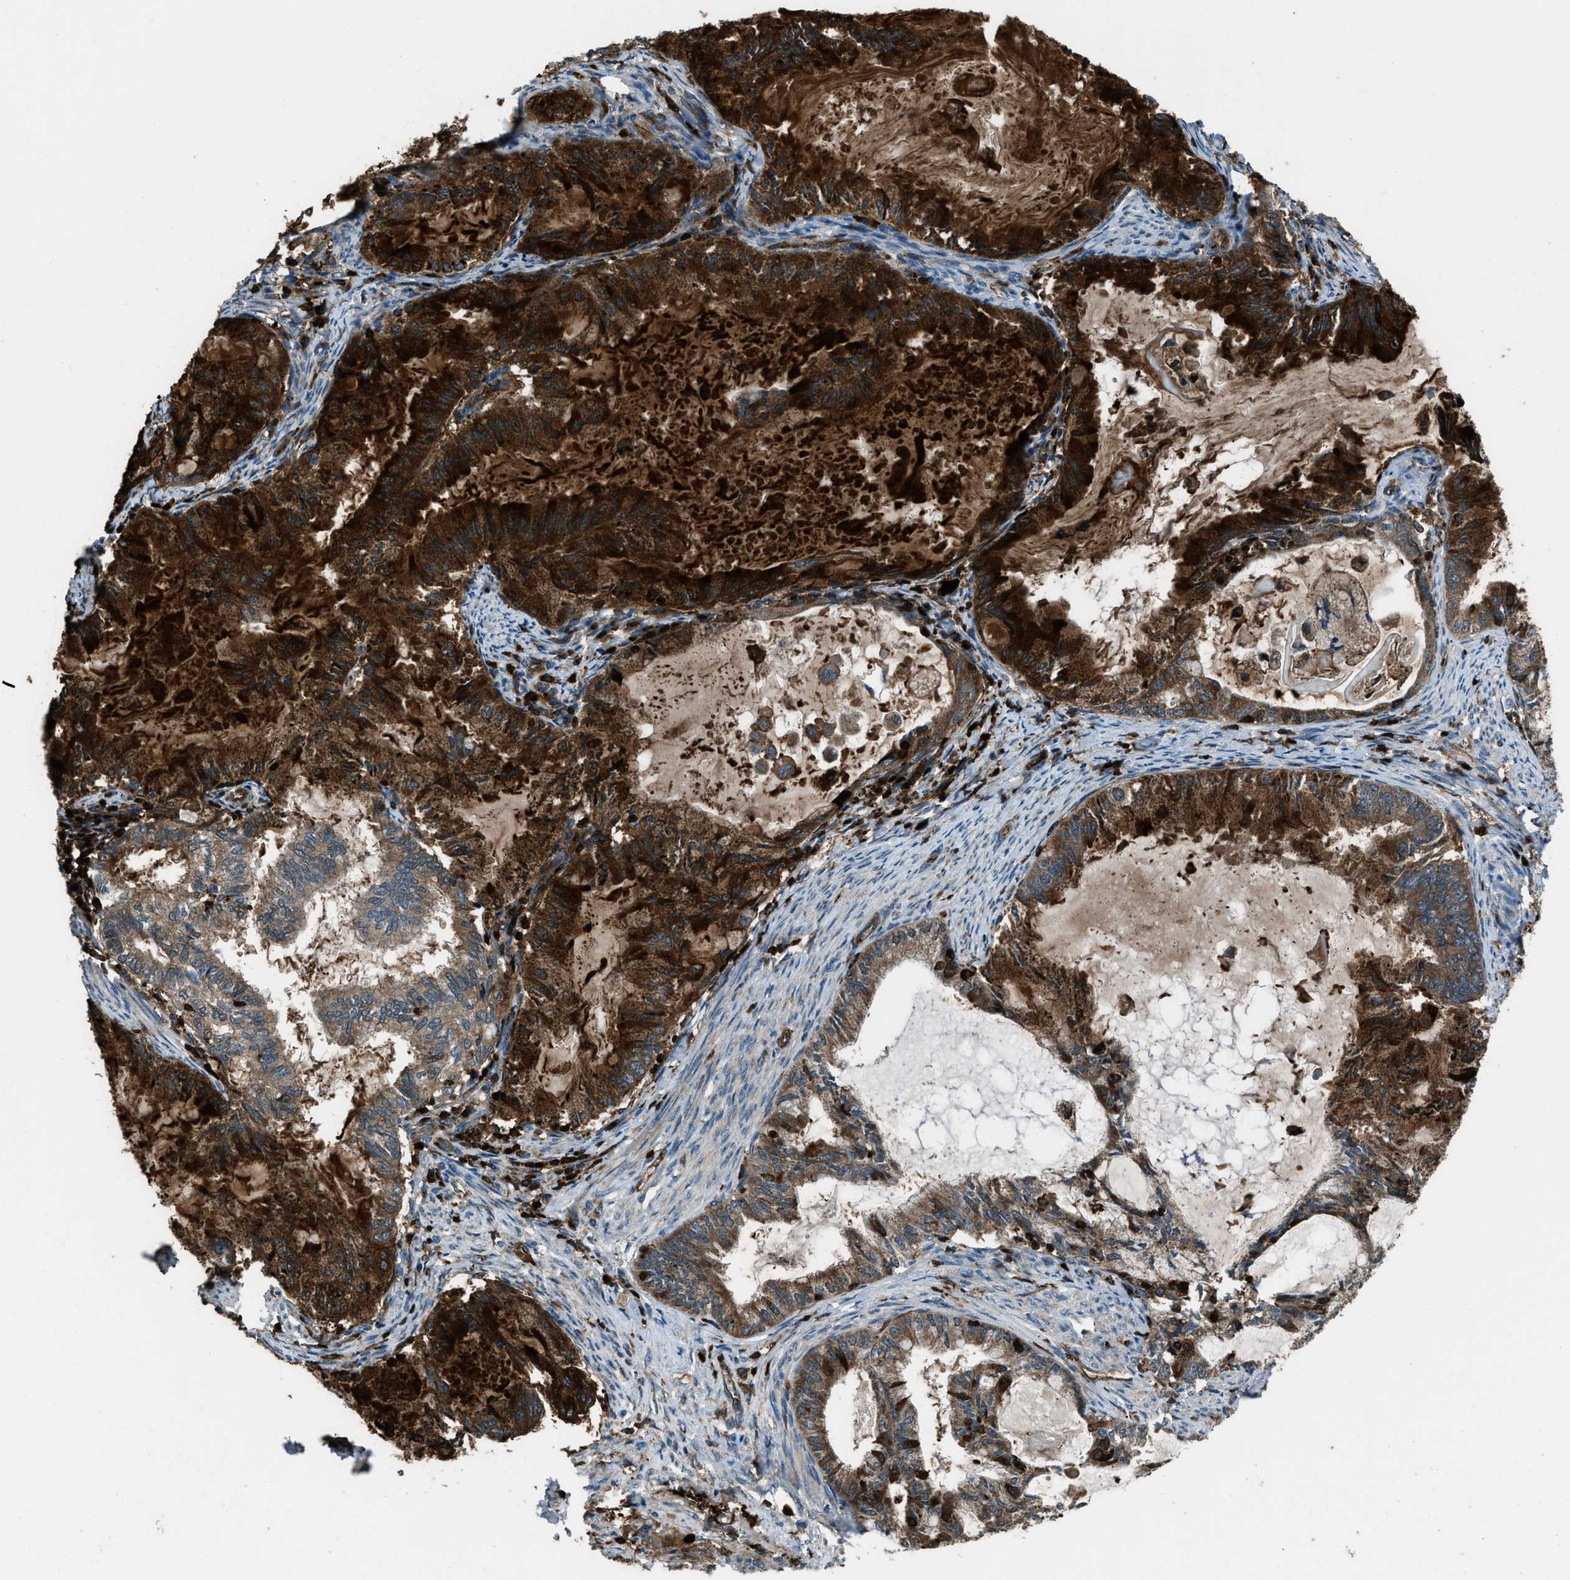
{"staining": {"intensity": "strong", "quantity": ">75%", "location": "cytoplasmic/membranous,nuclear"}, "tissue": "endometrial cancer", "cell_type": "Tumor cells", "image_type": "cancer", "snomed": [{"axis": "morphology", "description": "Adenocarcinoma, NOS"}, {"axis": "topography", "description": "Endometrium"}], "caption": "Protein positivity by immunohistochemistry (IHC) reveals strong cytoplasmic/membranous and nuclear positivity in approximately >75% of tumor cells in adenocarcinoma (endometrial).", "gene": "SNX30", "patient": {"sex": "female", "age": 86}}